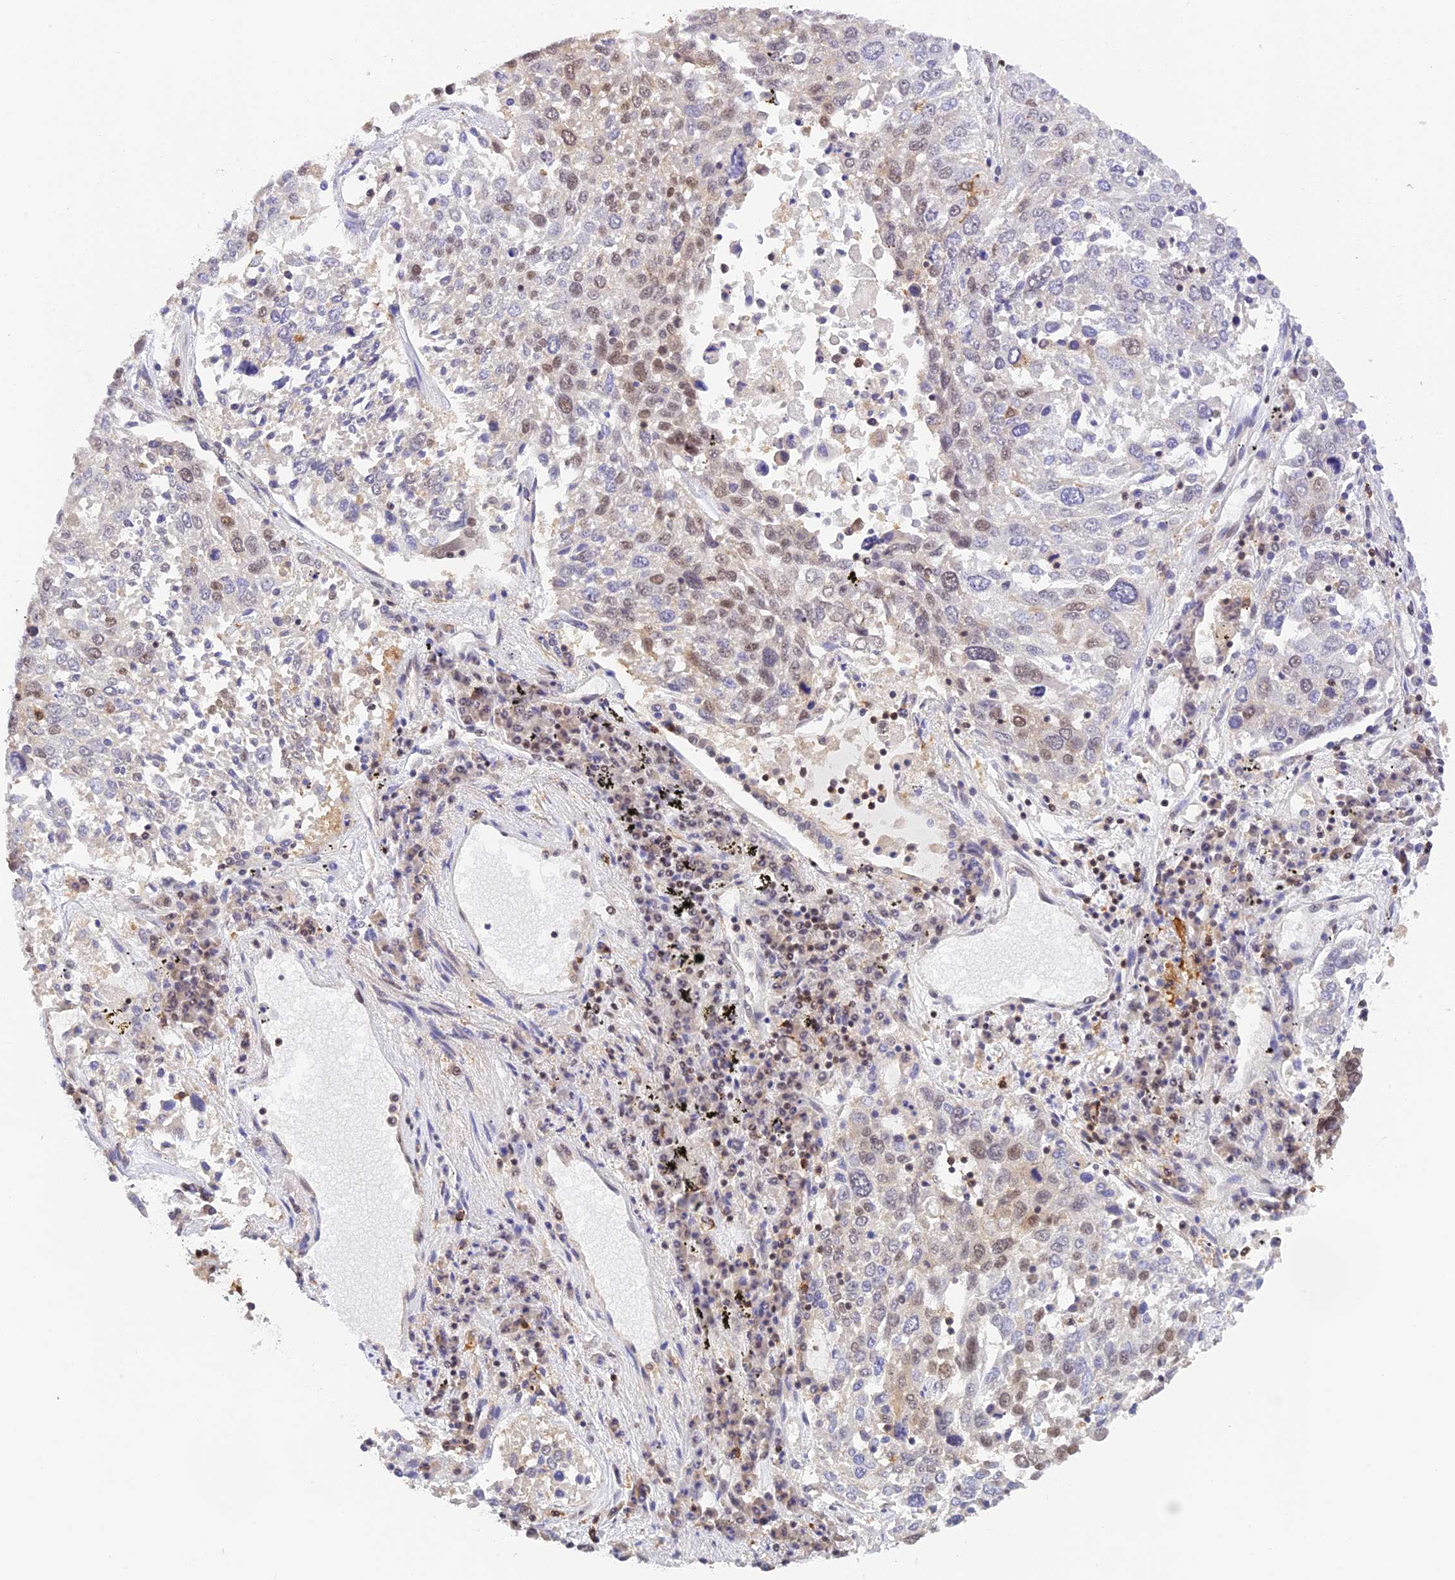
{"staining": {"intensity": "weak", "quantity": "<25%", "location": "nuclear"}, "tissue": "lung cancer", "cell_type": "Tumor cells", "image_type": "cancer", "snomed": [{"axis": "morphology", "description": "Squamous cell carcinoma, NOS"}, {"axis": "topography", "description": "Lung"}], "caption": "The photomicrograph demonstrates no staining of tumor cells in lung cancer. The staining is performed using DAB (3,3'-diaminobenzidine) brown chromogen with nuclei counter-stained in using hematoxylin.", "gene": "THAP11", "patient": {"sex": "male", "age": 65}}